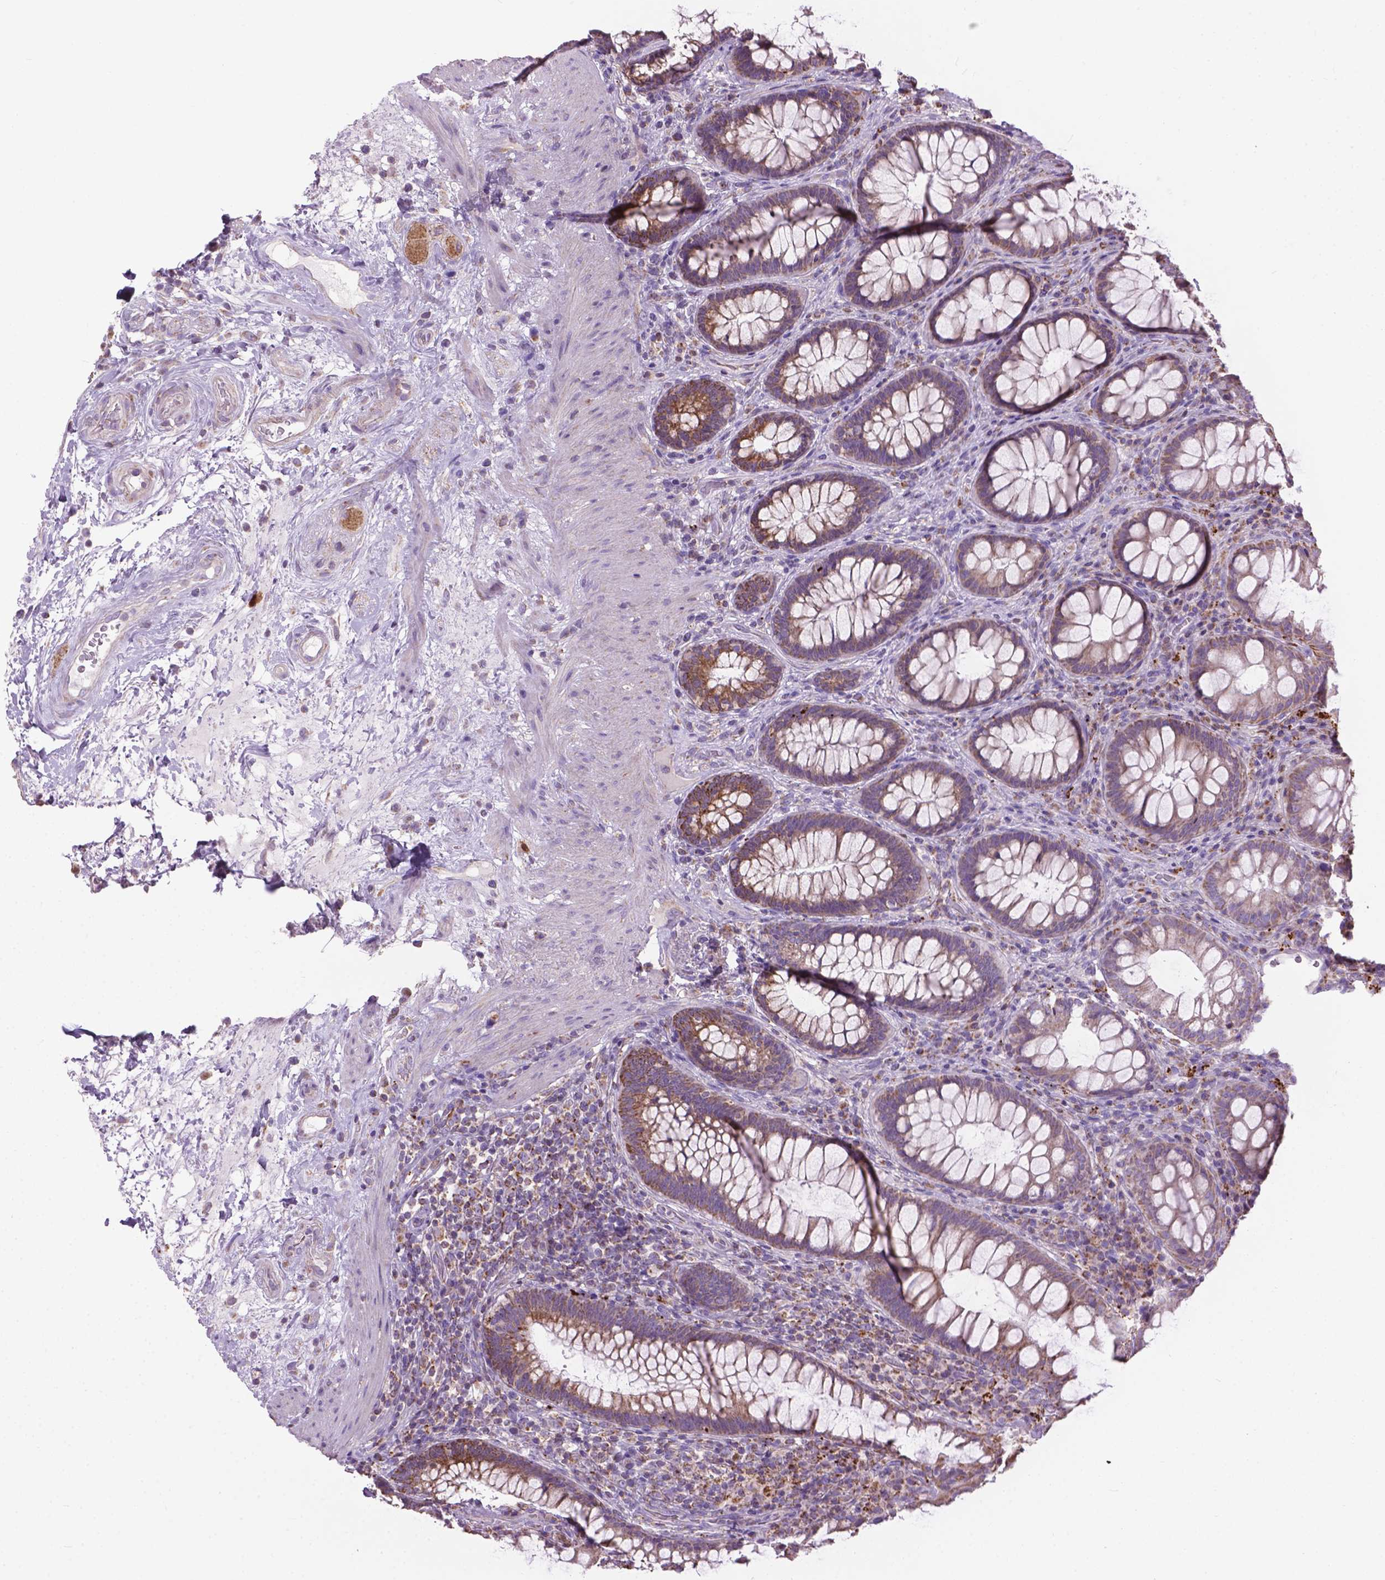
{"staining": {"intensity": "moderate", "quantity": ">75%", "location": "cytoplasmic/membranous"}, "tissue": "rectum", "cell_type": "Glandular cells", "image_type": "normal", "snomed": [{"axis": "morphology", "description": "Normal tissue, NOS"}, {"axis": "topography", "description": "Rectum"}], "caption": "Immunohistochemical staining of normal rectum exhibits moderate cytoplasmic/membranous protein expression in approximately >75% of glandular cells. Using DAB (3,3'-diaminobenzidine) (brown) and hematoxylin (blue) stains, captured at high magnification using brightfield microscopy.", "gene": "VDAC1", "patient": {"sex": "male", "age": 72}}